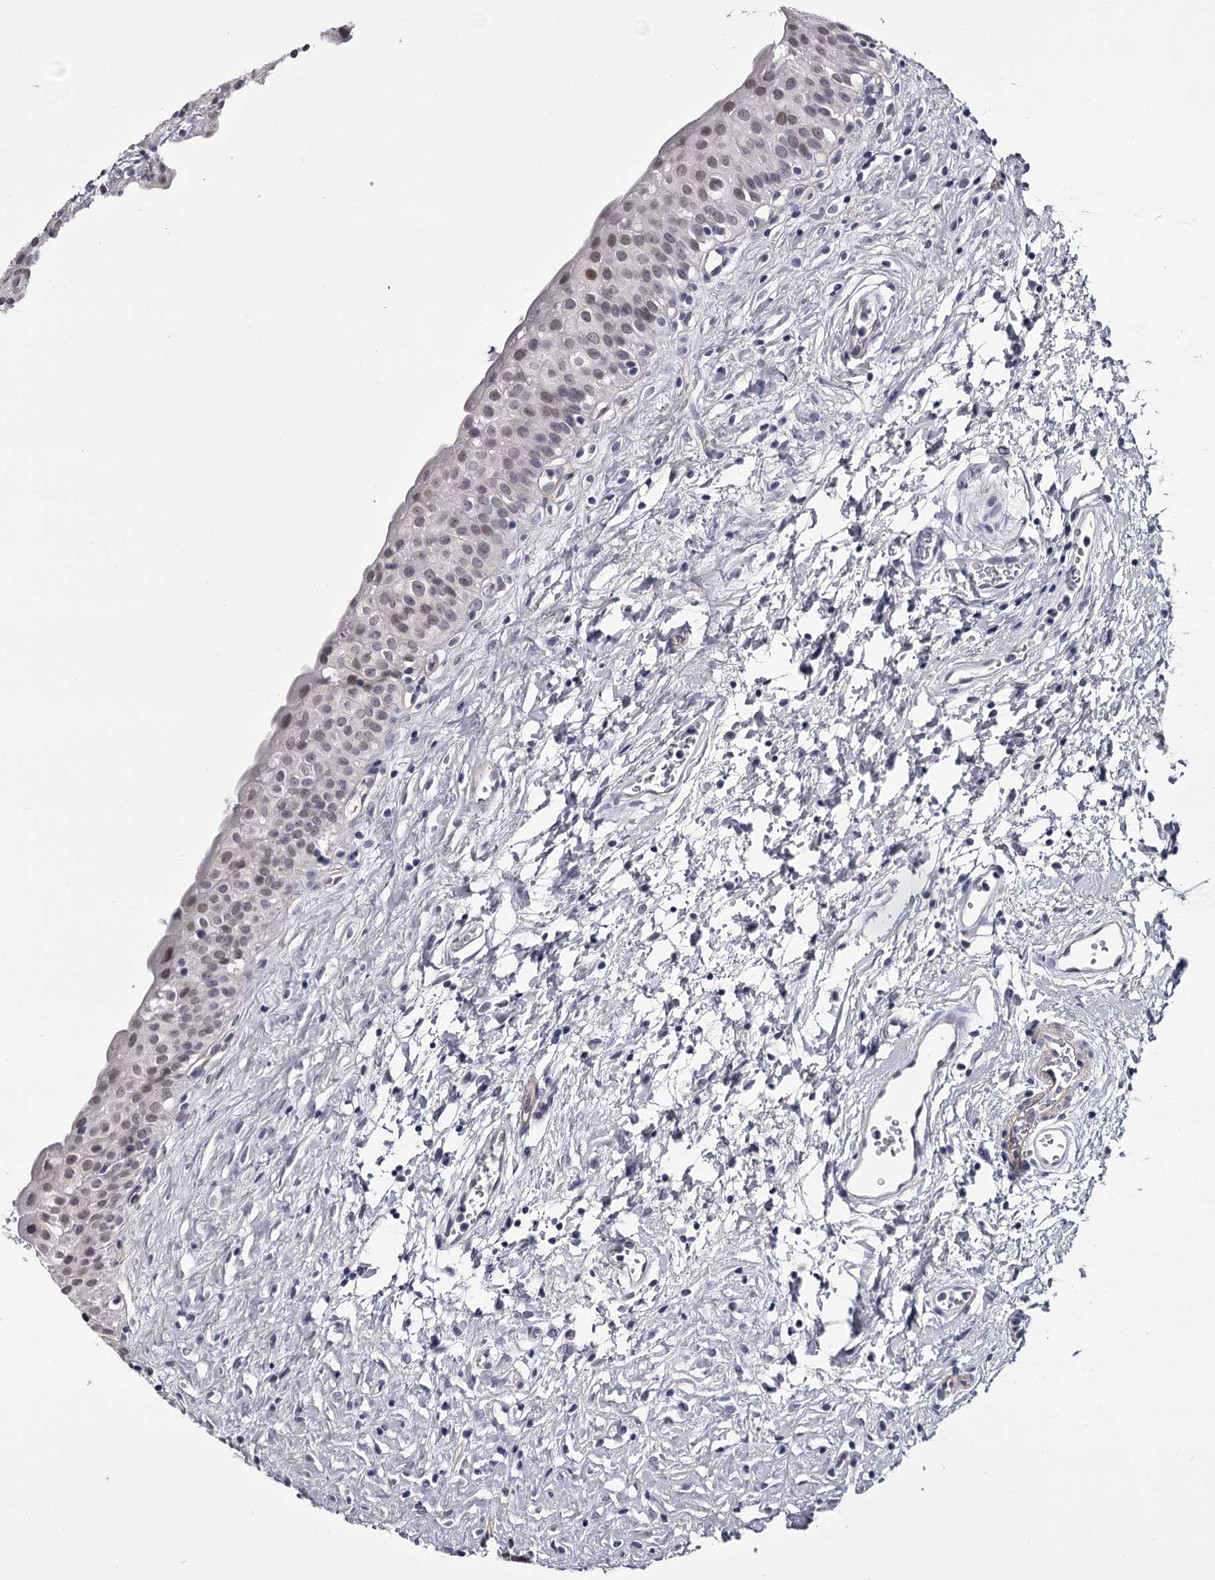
{"staining": {"intensity": "weak", "quantity": "<25%", "location": "nuclear"}, "tissue": "urinary bladder", "cell_type": "Urothelial cells", "image_type": "normal", "snomed": [{"axis": "morphology", "description": "Normal tissue, NOS"}, {"axis": "topography", "description": "Urinary bladder"}], "caption": "Urinary bladder was stained to show a protein in brown. There is no significant staining in urothelial cells.", "gene": "OVOL2", "patient": {"sex": "male", "age": 51}}